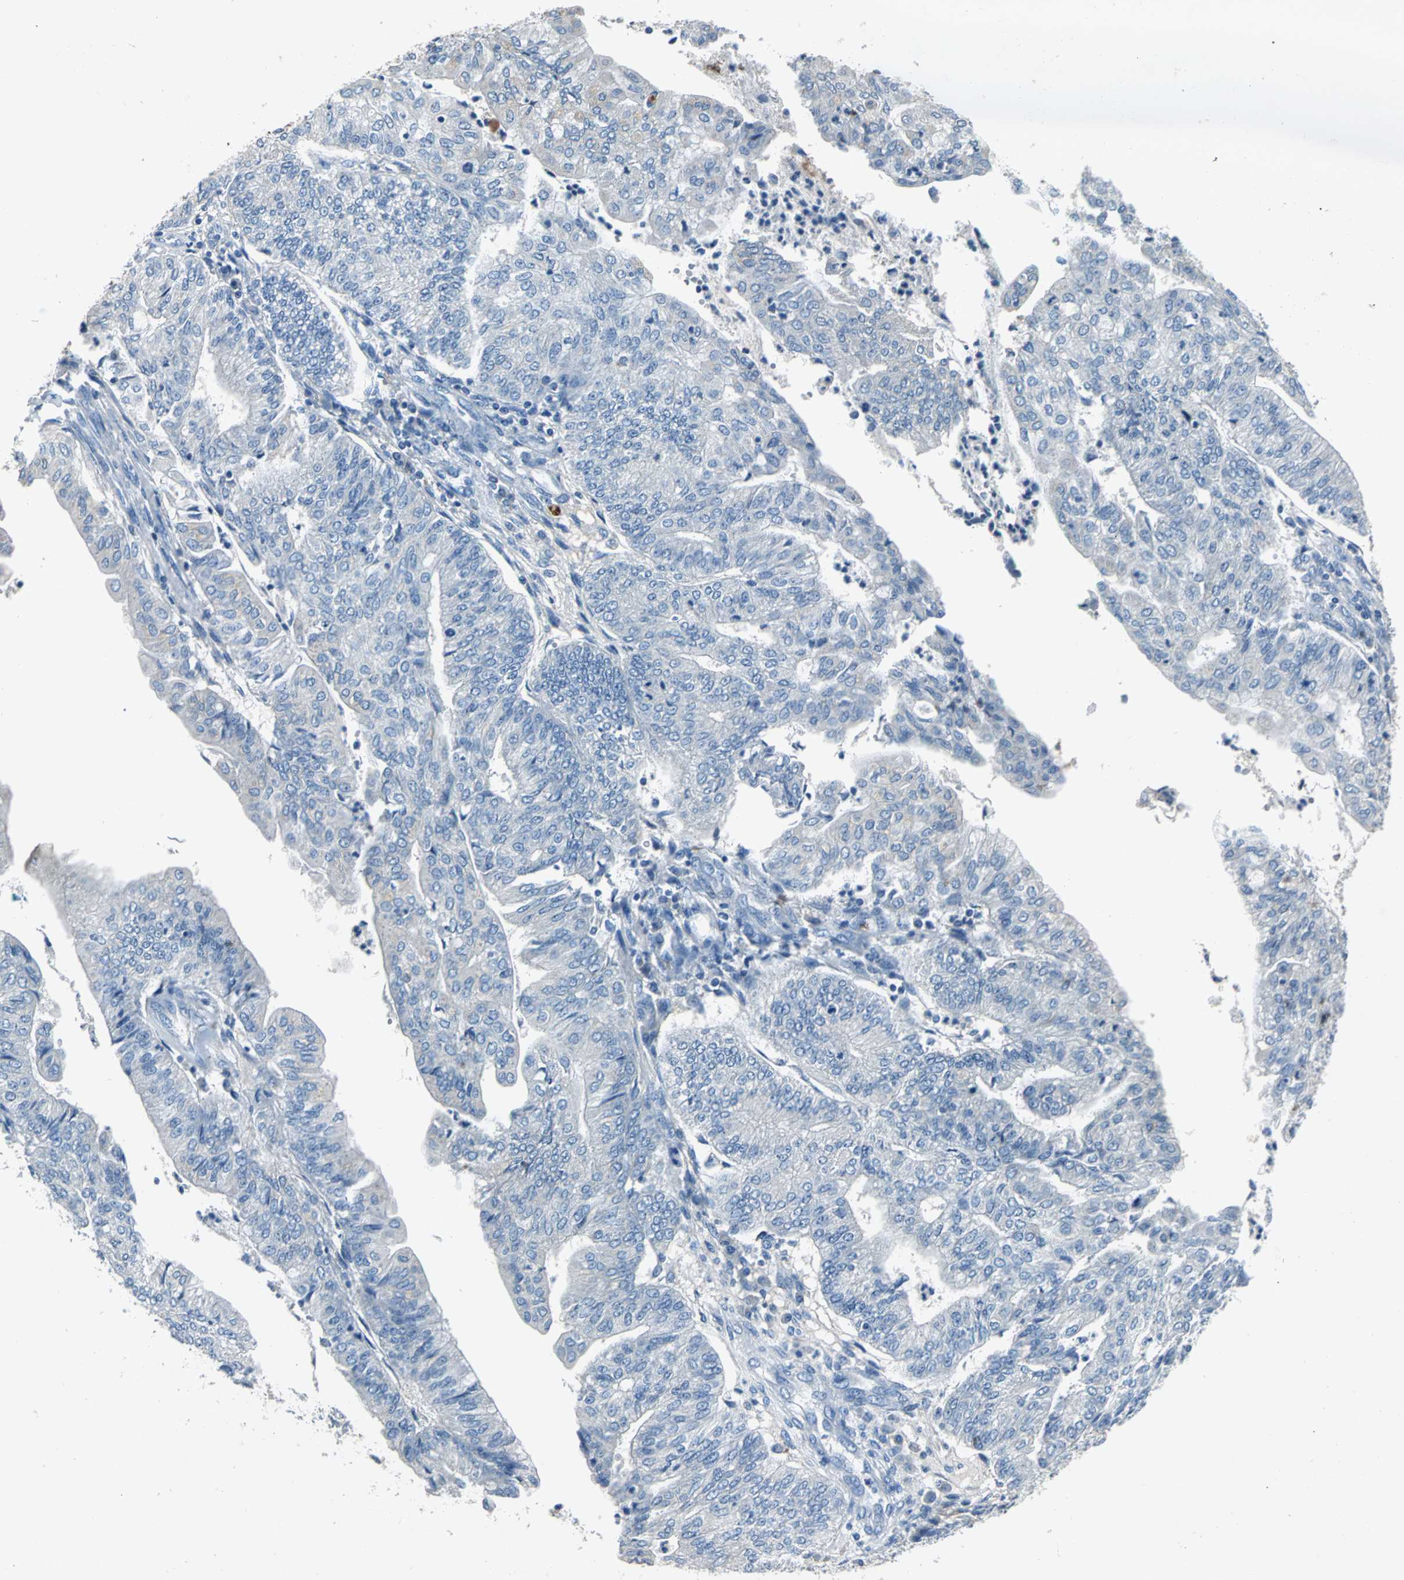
{"staining": {"intensity": "negative", "quantity": "none", "location": "none"}, "tissue": "endometrial cancer", "cell_type": "Tumor cells", "image_type": "cancer", "snomed": [{"axis": "morphology", "description": "Adenocarcinoma, NOS"}, {"axis": "topography", "description": "Endometrium"}], "caption": "Immunohistochemistry (IHC) histopathology image of neoplastic tissue: endometrial cancer (adenocarcinoma) stained with DAB demonstrates no significant protein staining in tumor cells.", "gene": "EFNB3", "patient": {"sex": "female", "age": 59}}